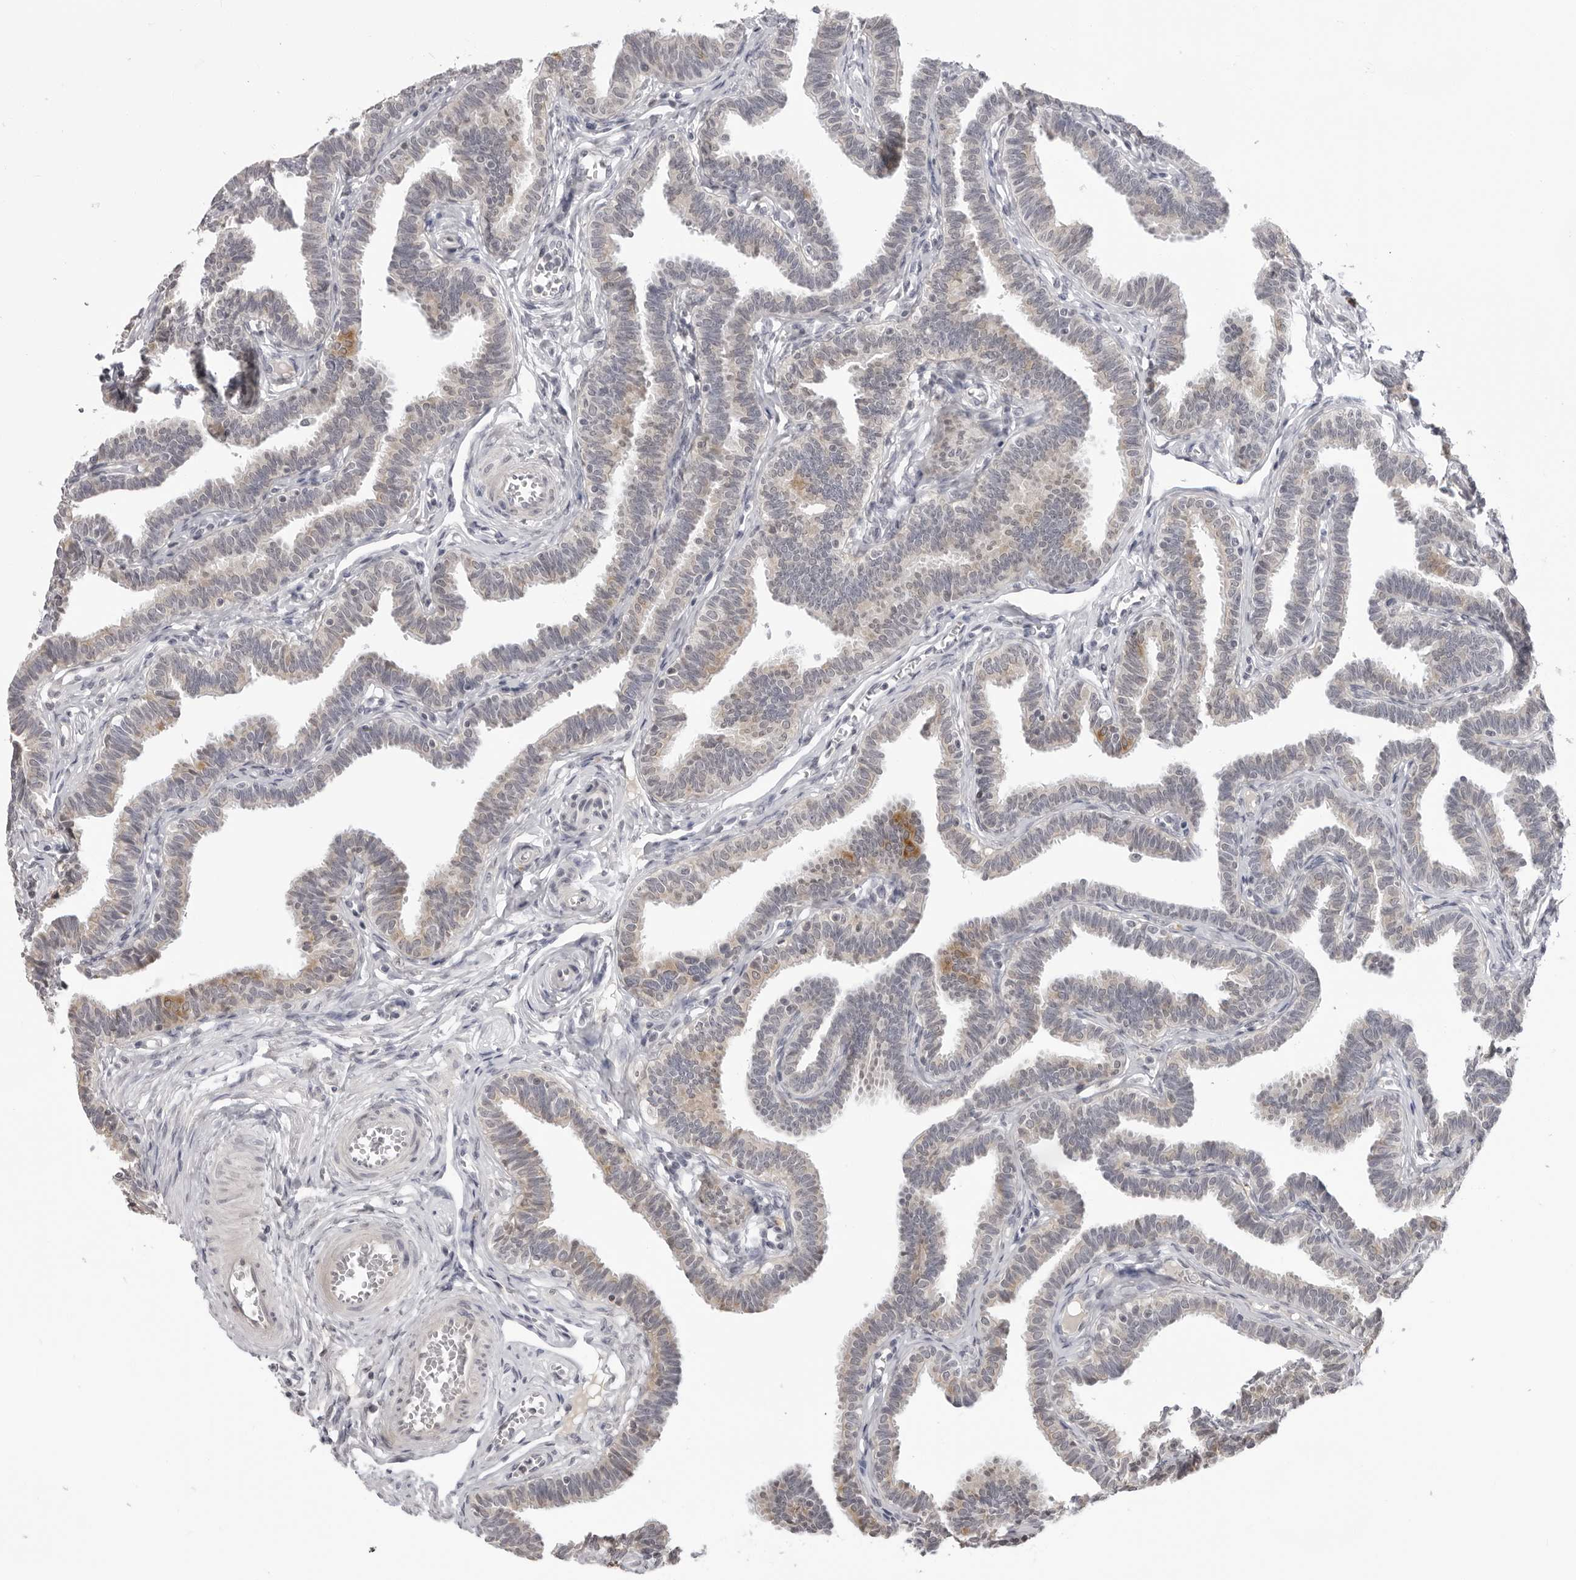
{"staining": {"intensity": "moderate", "quantity": "25%-75%", "location": "cytoplasmic/membranous"}, "tissue": "fallopian tube", "cell_type": "Glandular cells", "image_type": "normal", "snomed": [{"axis": "morphology", "description": "Normal tissue, NOS"}, {"axis": "topography", "description": "Fallopian tube"}, {"axis": "topography", "description": "Ovary"}], "caption": "Normal fallopian tube exhibits moderate cytoplasmic/membranous expression in about 25%-75% of glandular cells, visualized by immunohistochemistry.", "gene": "ACP6", "patient": {"sex": "female", "age": 23}}